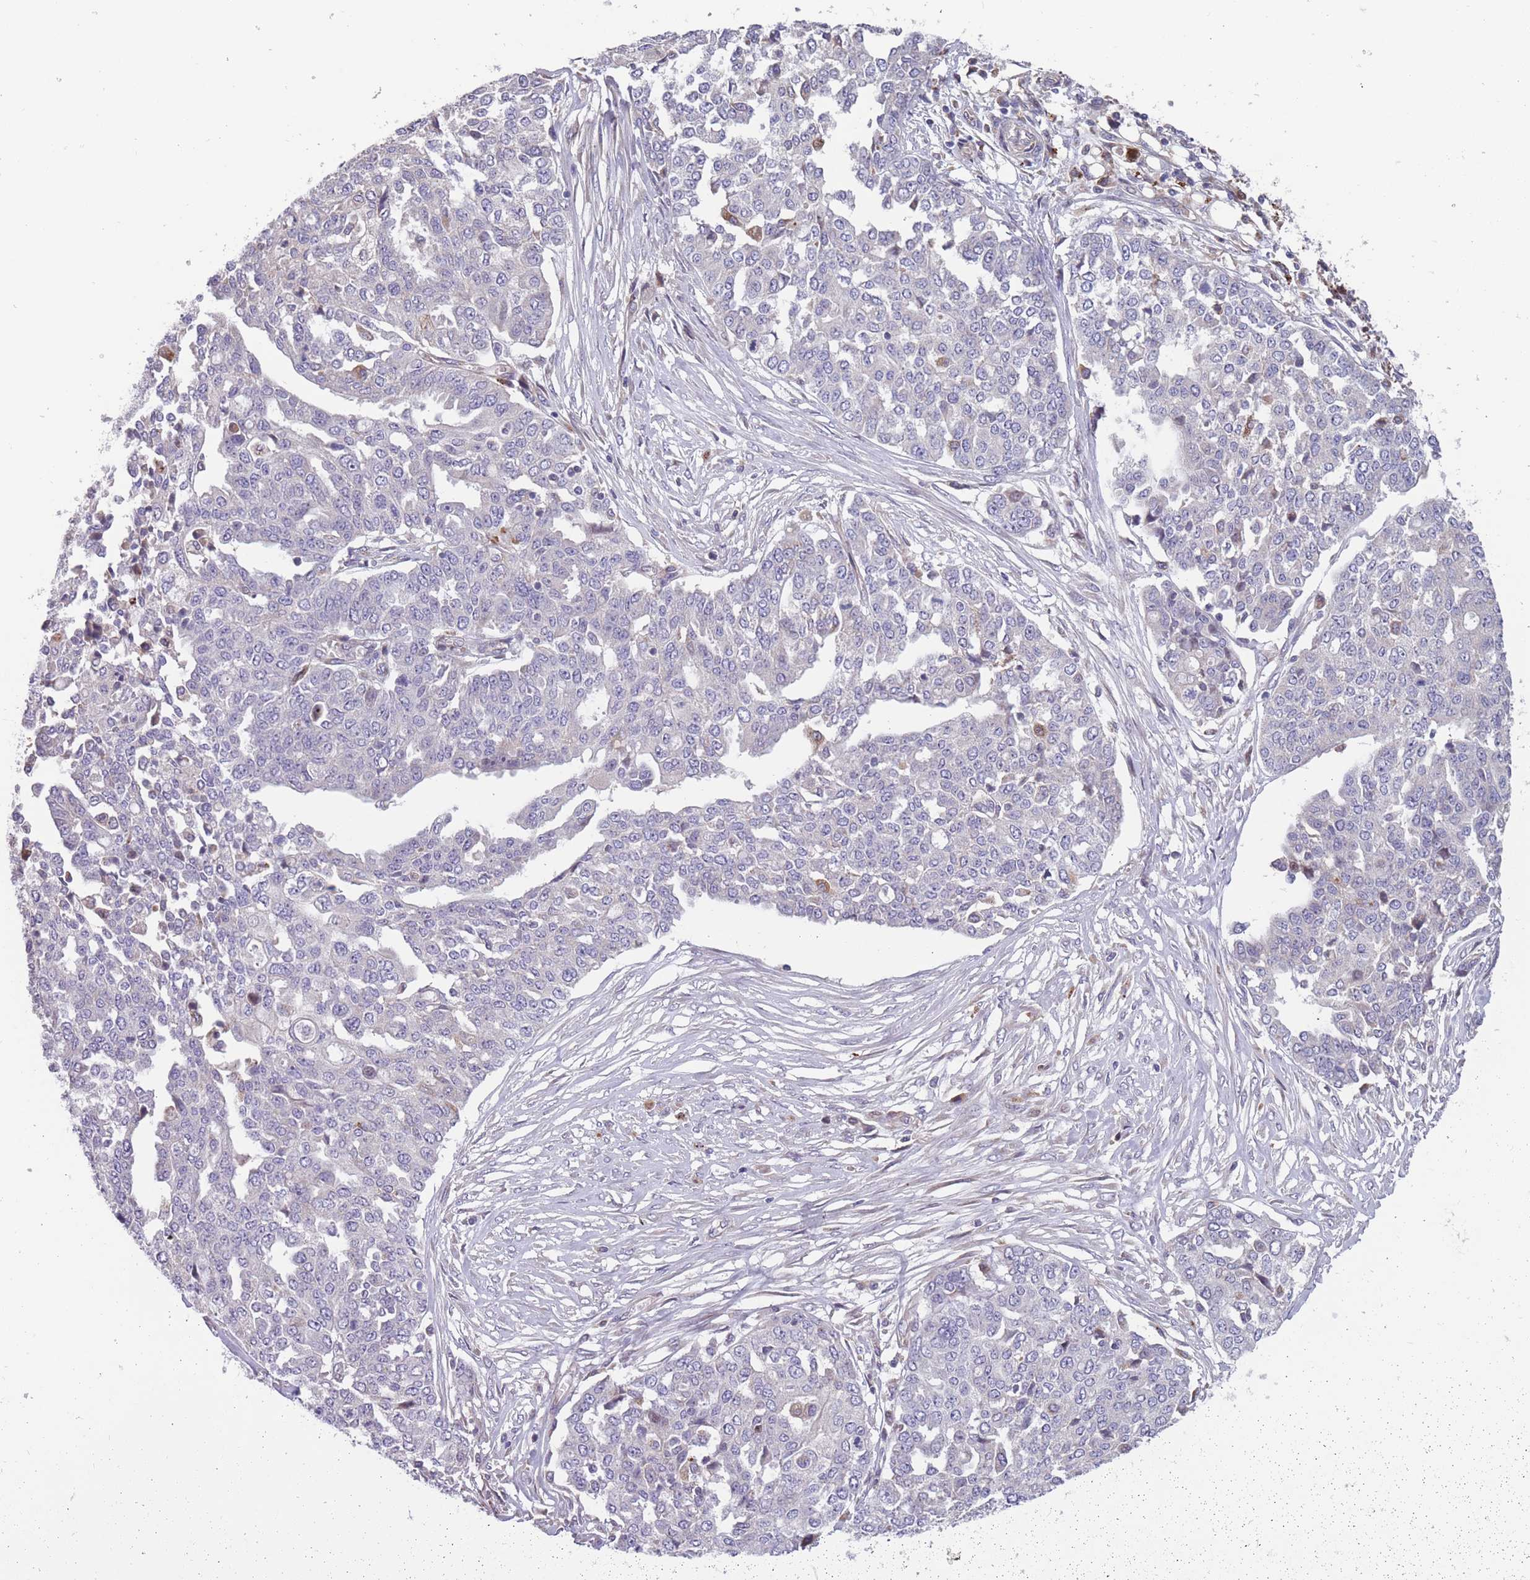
{"staining": {"intensity": "negative", "quantity": "none", "location": "none"}, "tissue": "ovarian cancer", "cell_type": "Tumor cells", "image_type": "cancer", "snomed": [{"axis": "morphology", "description": "Cystadenocarcinoma, serous, NOS"}, {"axis": "topography", "description": "Soft tissue"}, {"axis": "topography", "description": "Ovary"}], "caption": "This is an immunohistochemistry (IHC) image of human serous cystadenocarcinoma (ovarian). There is no positivity in tumor cells.", "gene": "ITPKC", "patient": {"sex": "female", "age": 57}}